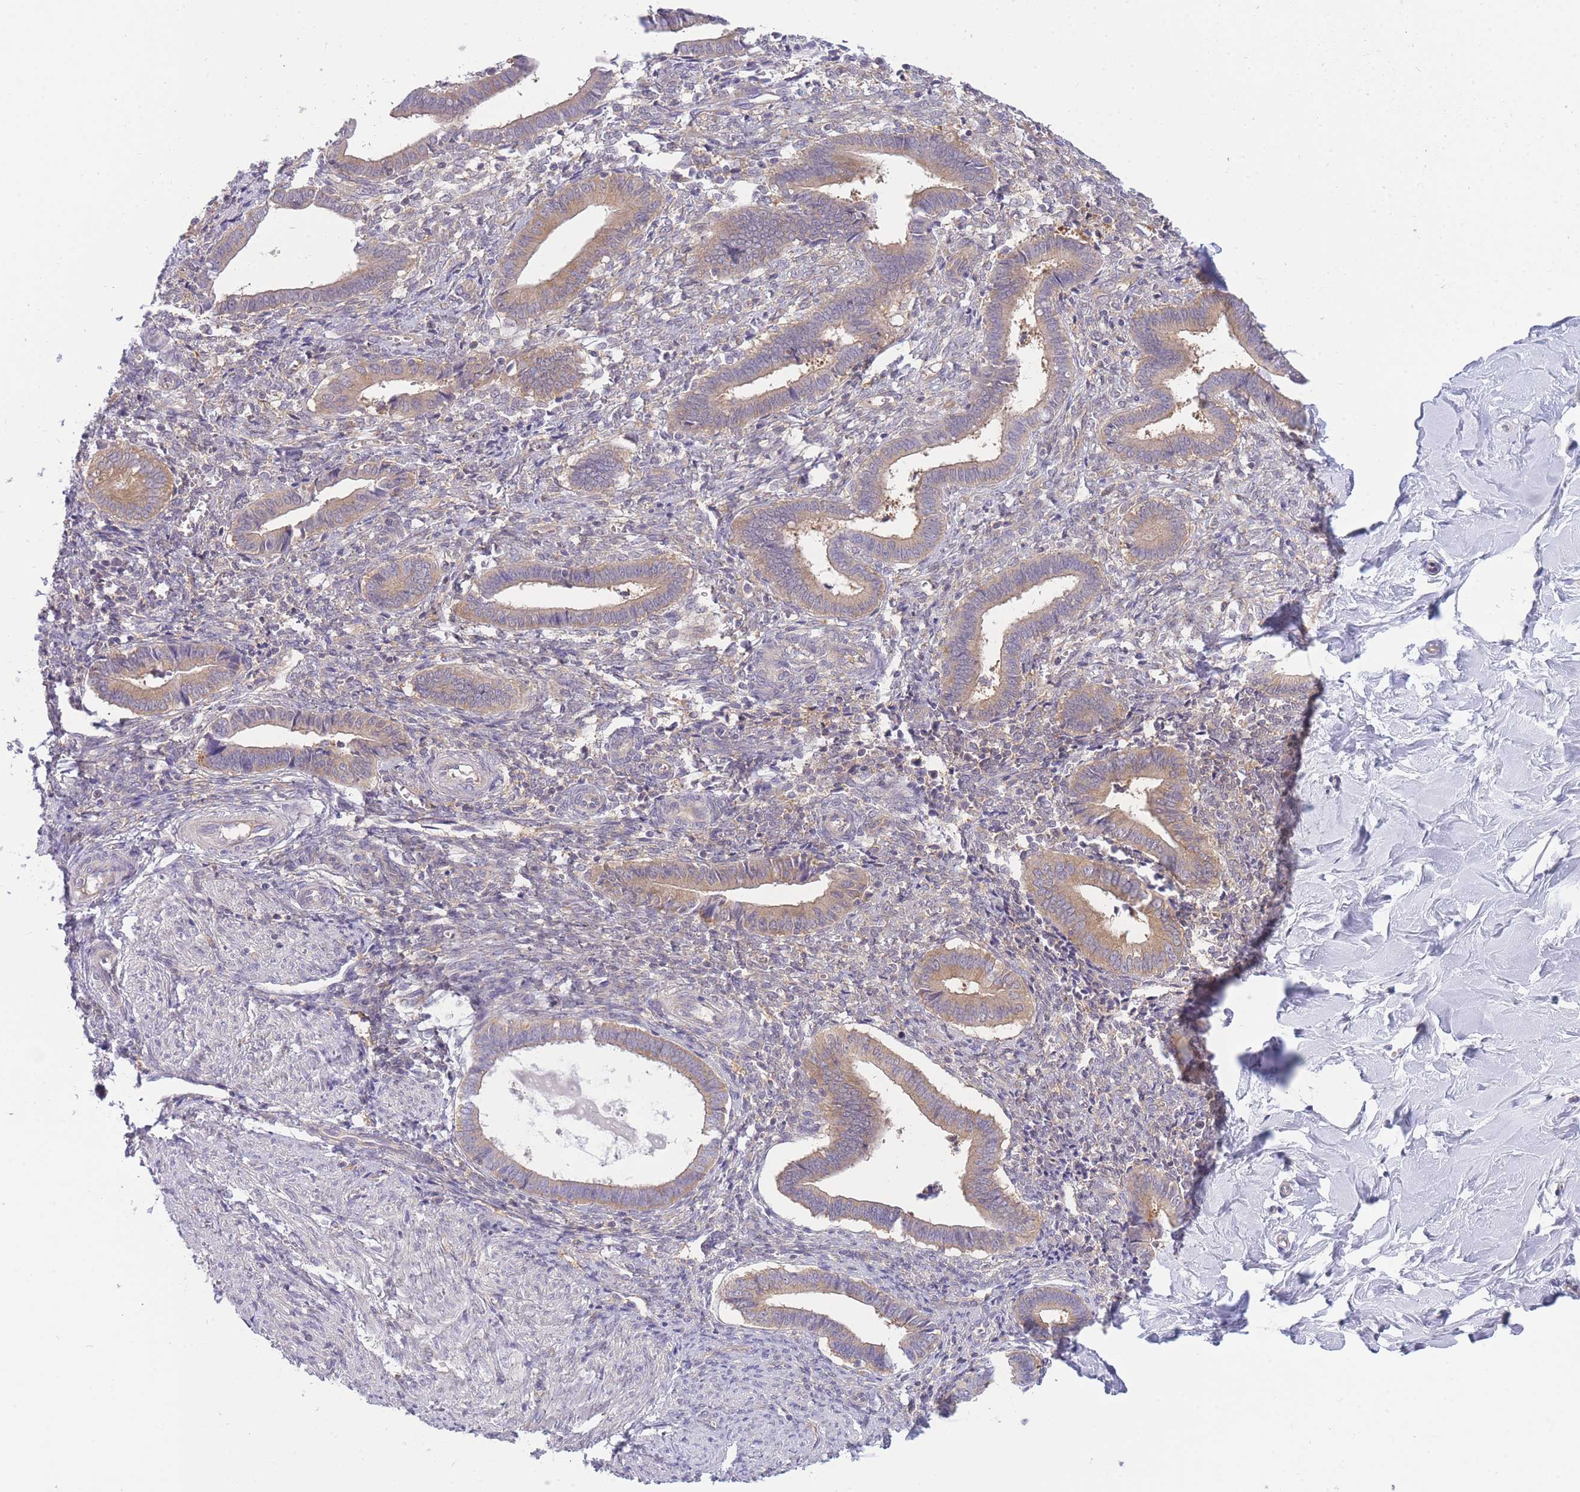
{"staining": {"intensity": "negative", "quantity": "none", "location": "none"}, "tissue": "endometrium", "cell_type": "Cells in endometrial stroma", "image_type": "normal", "snomed": [{"axis": "morphology", "description": "Normal tissue, NOS"}, {"axis": "topography", "description": "Other"}, {"axis": "topography", "description": "Endometrium"}], "caption": "DAB (3,3'-diaminobenzidine) immunohistochemical staining of normal endometrium reveals no significant expression in cells in endometrial stroma.", "gene": "PFDN6", "patient": {"sex": "female", "age": 44}}